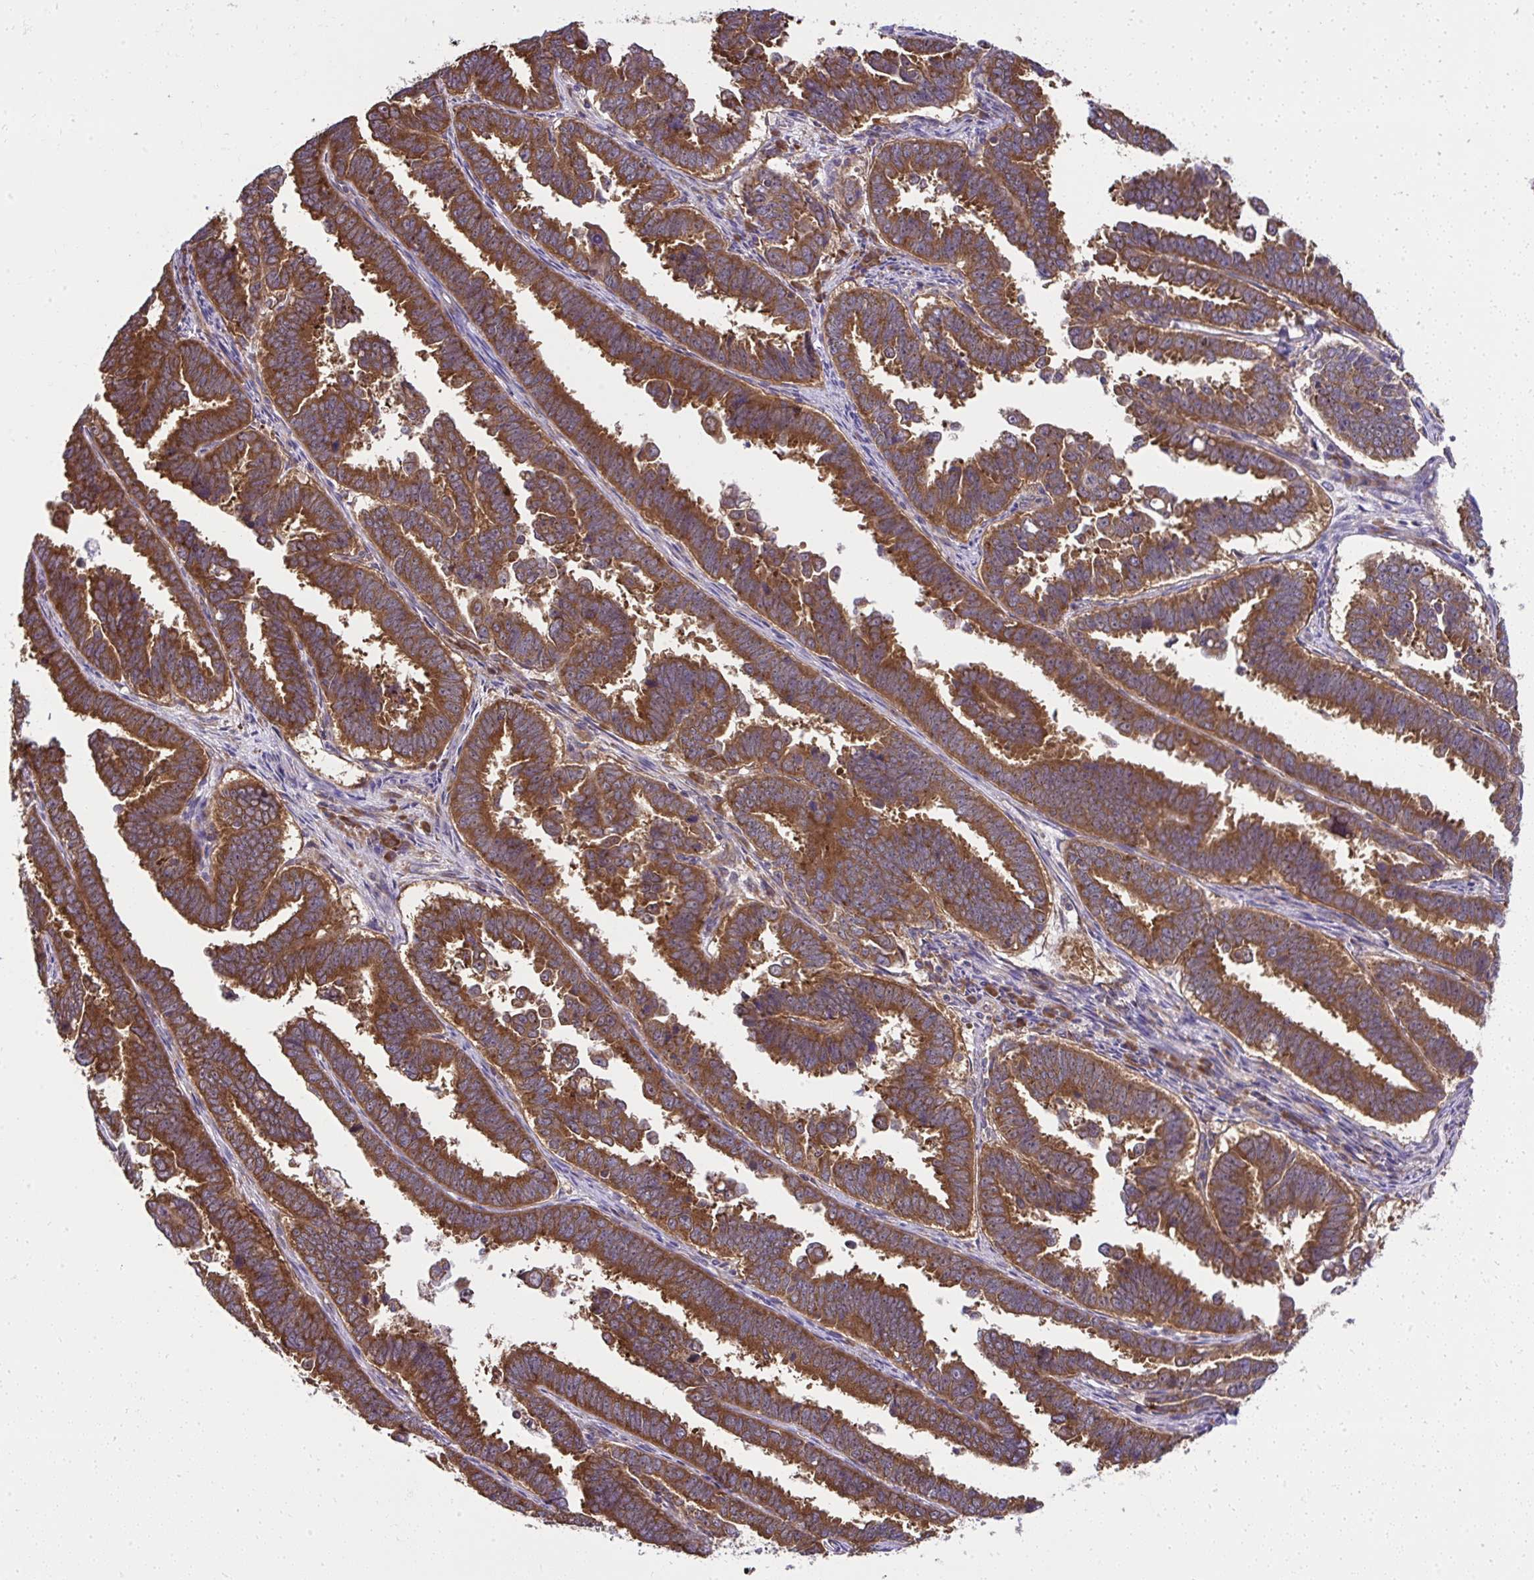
{"staining": {"intensity": "strong", "quantity": ">75%", "location": "cytoplasmic/membranous"}, "tissue": "endometrial cancer", "cell_type": "Tumor cells", "image_type": "cancer", "snomed": [{"axis": "morphology", "description": "Adenocarcinoma, NOS"}, {"axis": "topography", "description": "Endometrium"}], "caption": "Strong cytoplasmic/membranous protein expression is appreciated in about >75% of tumor cells in adenocarcinoma (endometrial).", "gene": "RPS7", "patient": {"sex": "female", "age": 75}}